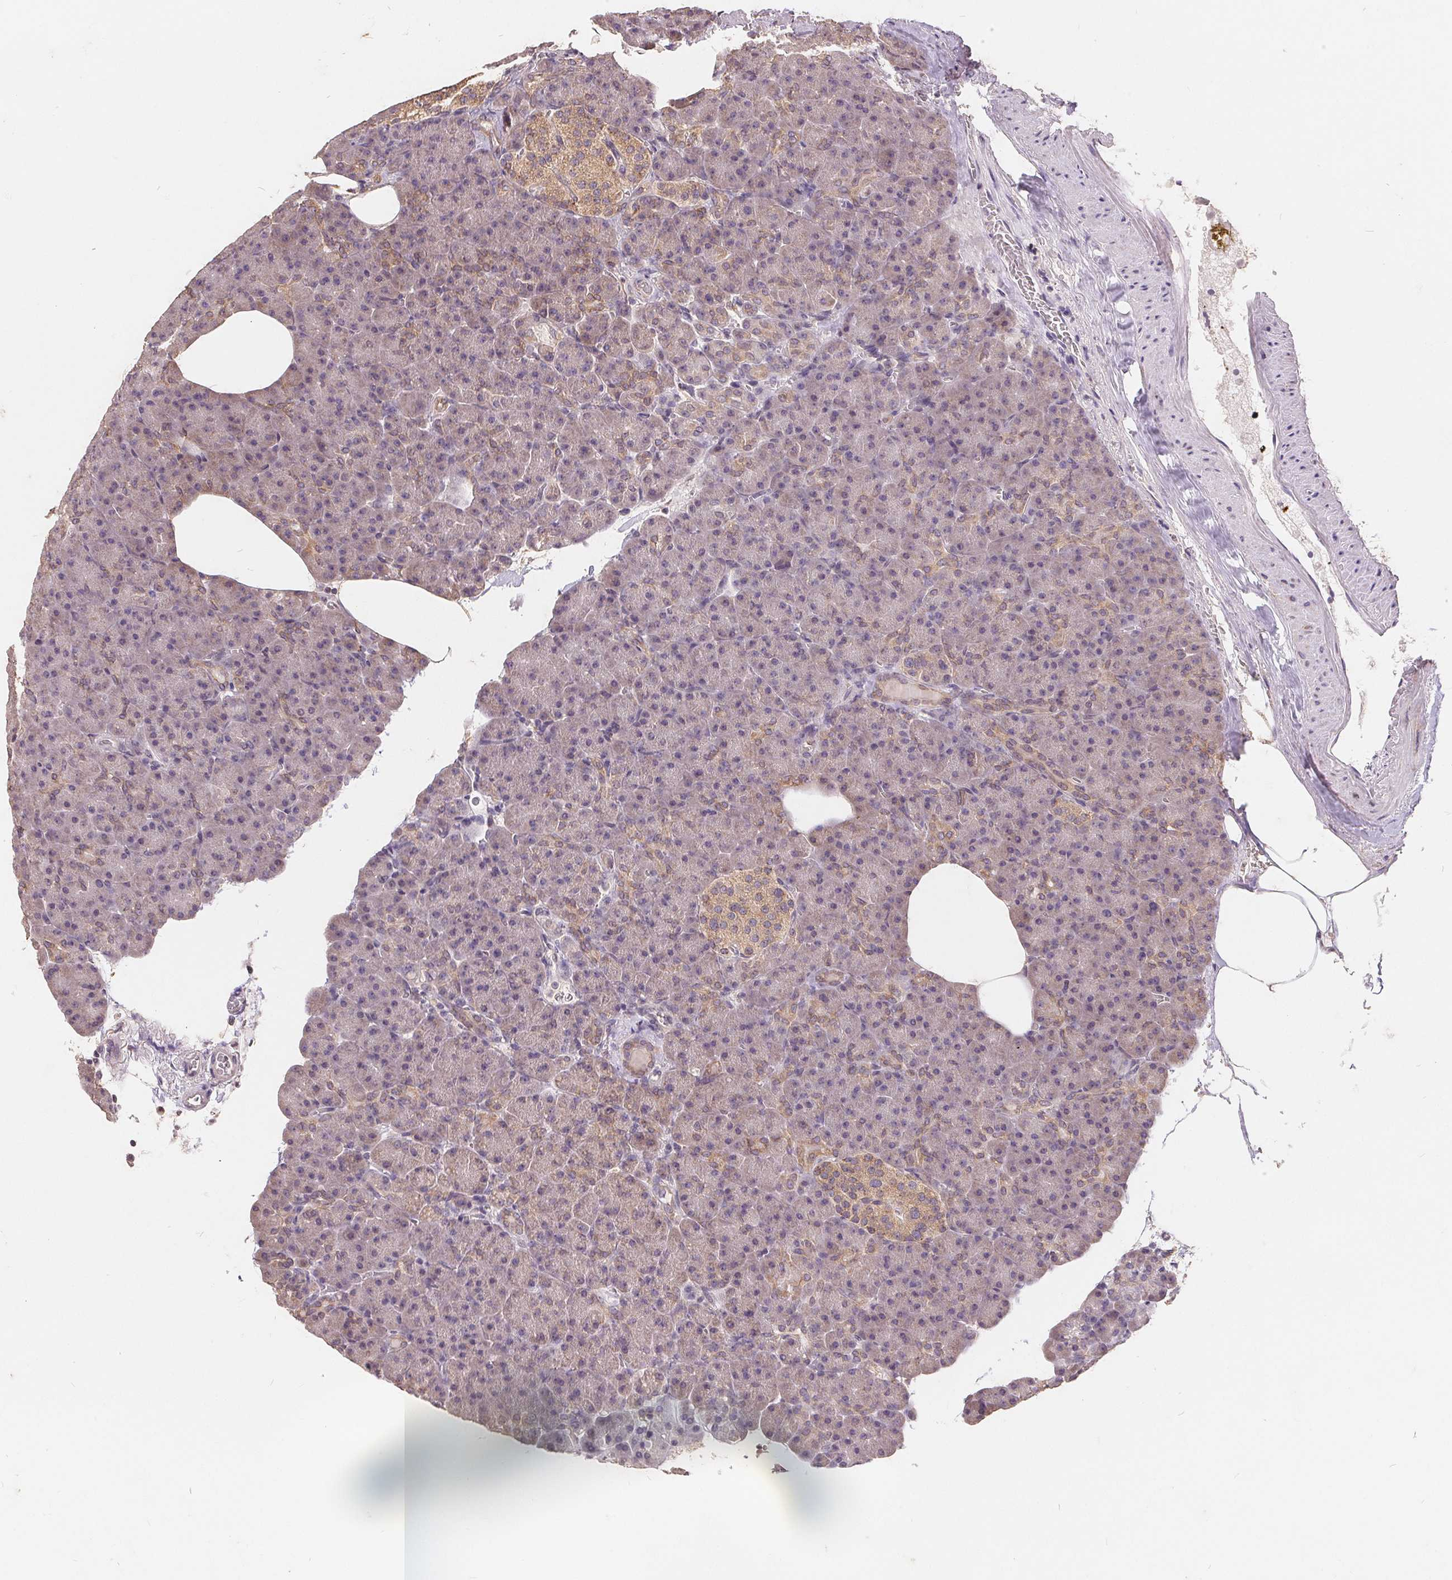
{"staining": {"intensity": "weak", "quantity": "25%-75%", "location": "cytoplasmic/membranous"}, "tissue": "pancreas", "cell_type": "Exocrine glandular cells", "image_type": "normal", "snomed": [{"axis": "morphology", "description": "Normal tissue, NOS"}, {"axis": "topography", "description": "Pancreas"}], "caption": "Immunohistochemical staining of benign human pancreas displays low levels of weak cytoplasmic/membranous staining in approximately 25%-75% of exocrine glandular cells. (Stains: DAB (3,3'-diaminobenzidine) in brown, nuclei in blue, Microscopy: brightfield microscopy at high magnification).", "gene": "CDIPT", "patient": {"sex": "female", "age": 74}}